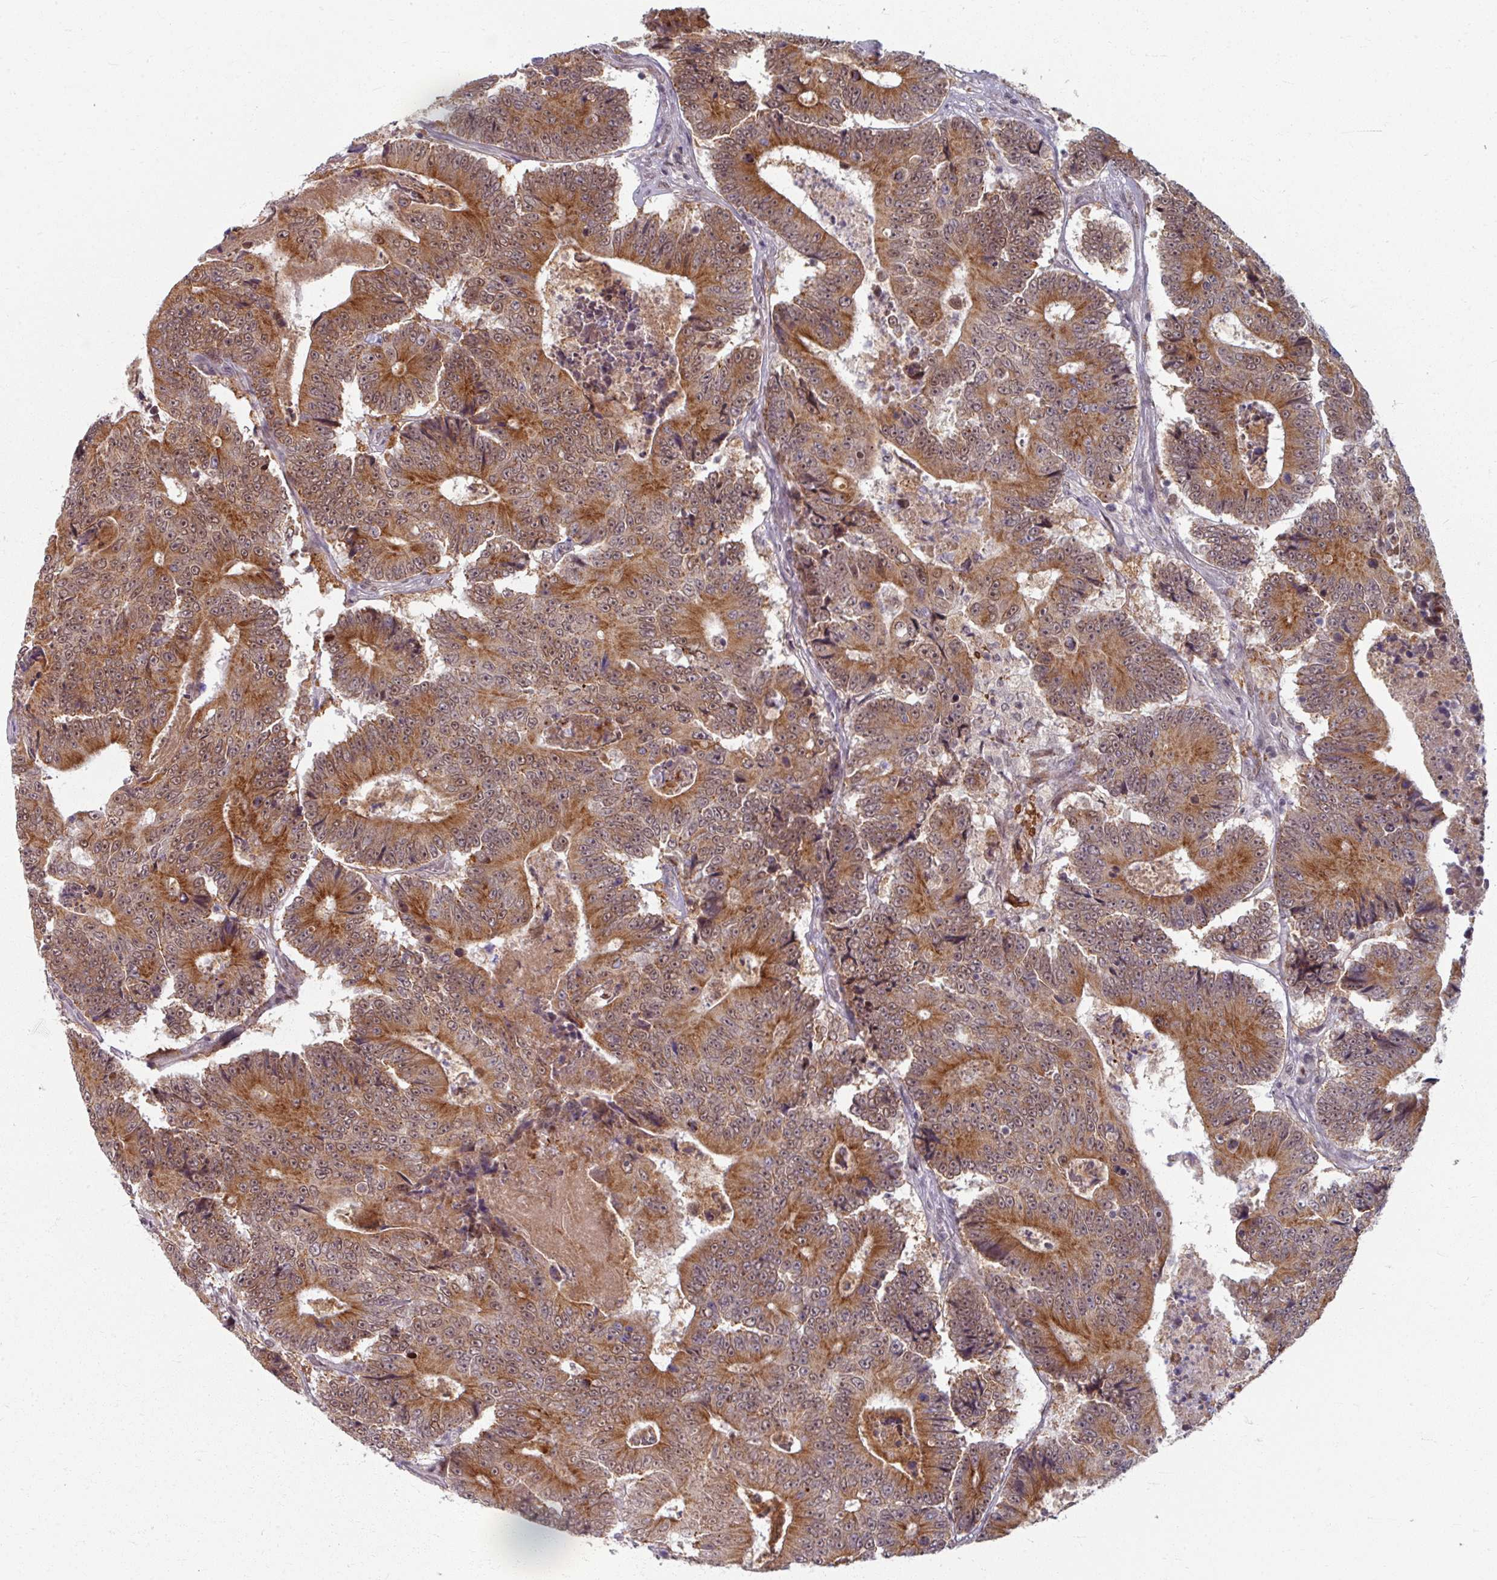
{"staining": {"intensity": "moderate", "quantity": ">75%", "location": "cytoplasmic/membranous"}, "tissue": "colorectal cancer", "cell_type": "Tumor cells", "image_type": "cancer", "snomed": [{"axis": "morphology", "description": "Adenocarcinoma, NOS"}, {"axis": "topography", "description": "Colon"}], "caption": "A high-resolution image shows IHC staining of colorectal adenocarcinoma, which exhibits moderate cytoplasmic/membranous positivity in about >75% of tumor cells. (Stains: DAB in brown, nuclei in blue, Microscopy: brightfield microscopy at high magnification).", "gene": "KLC3", "patient": {"sex": "male", "age": 83}}